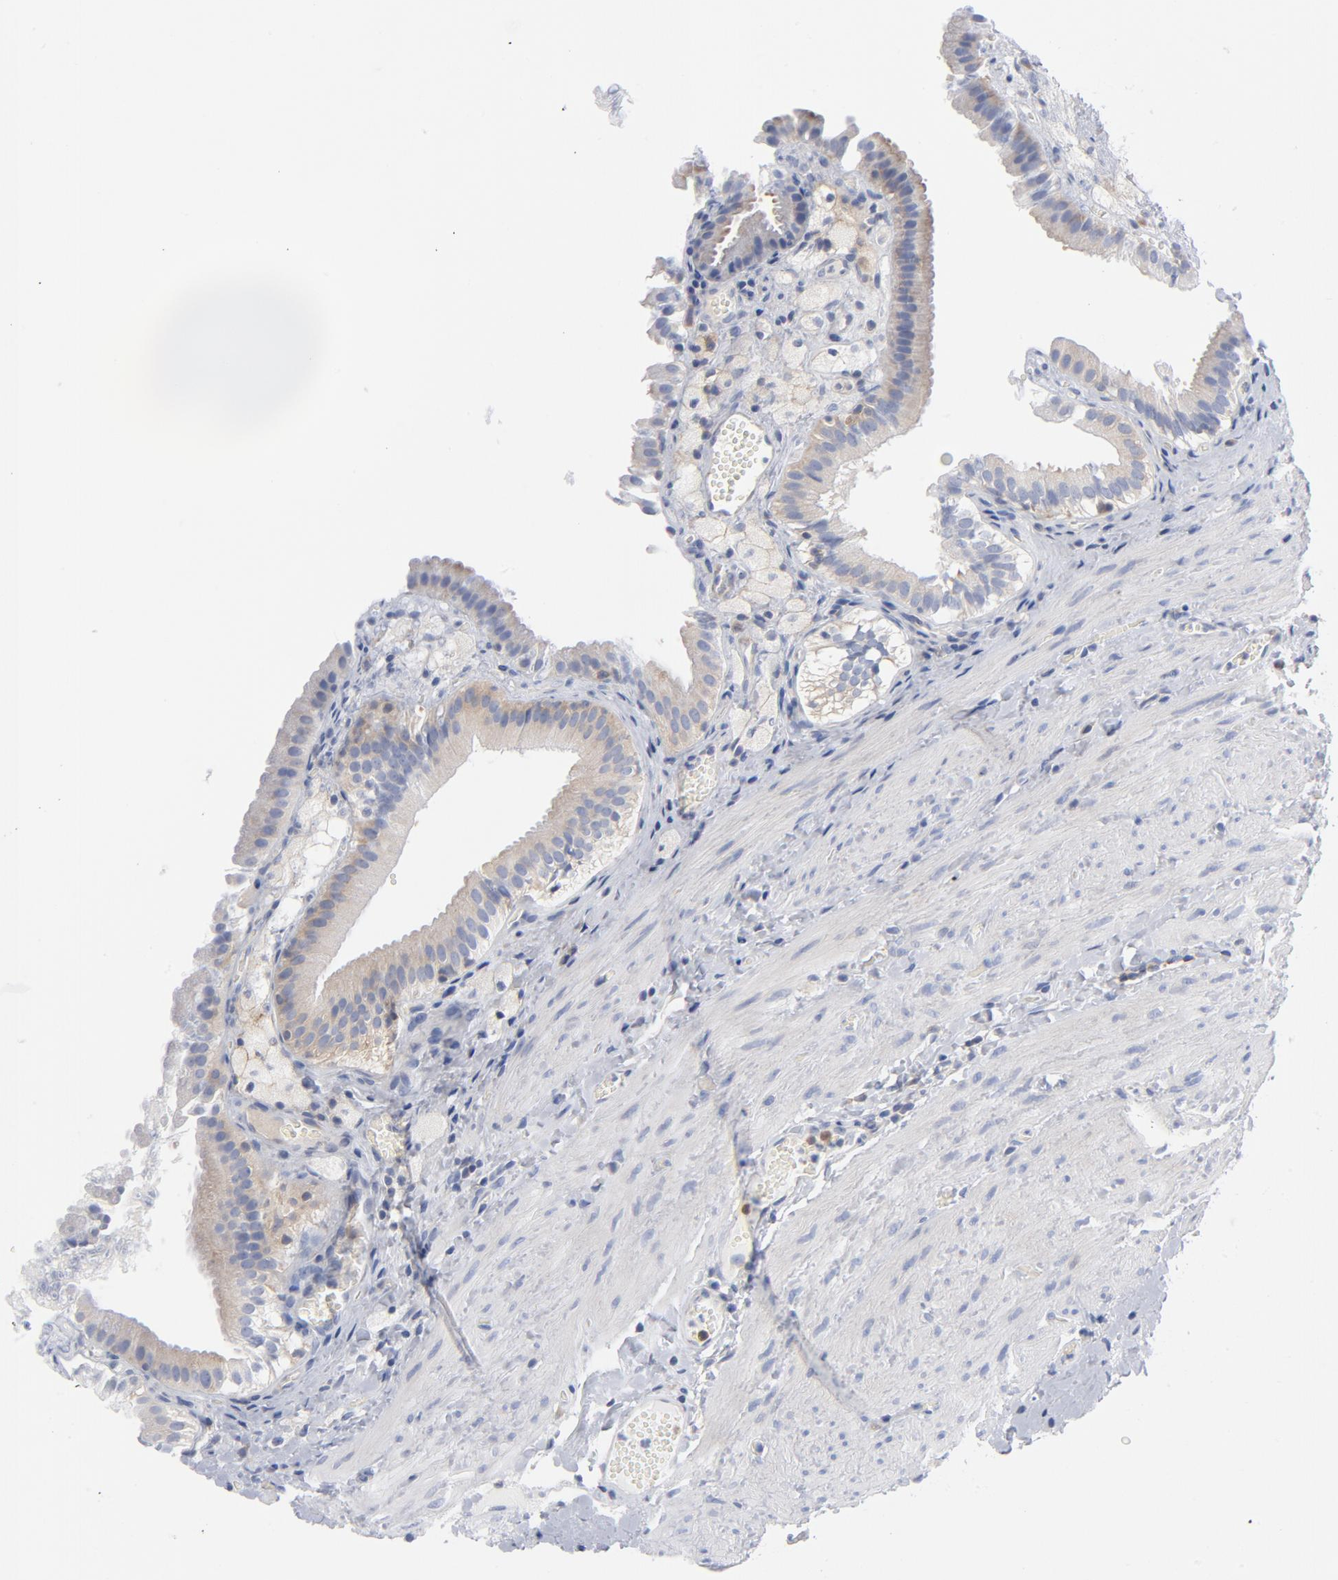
{"staining": {"intensity": "negative", "quantity": "none", "location": "none"}, "tissue": "gallbladder", "cell_type": "Glandular cells", "image_type": "normal", "snomed": [{"axis": "morphology", "description": "Normal tissue, NOS"}, {"axis": "topography", "description": "Gallbladder"}], "caption": "Glandular cells show no significant protein positivity in normal gallbladder. (IHC, brightfield microscopy, high magnification).", "gene": "CD86", "patient": {"sex": "female", "age": 24}}